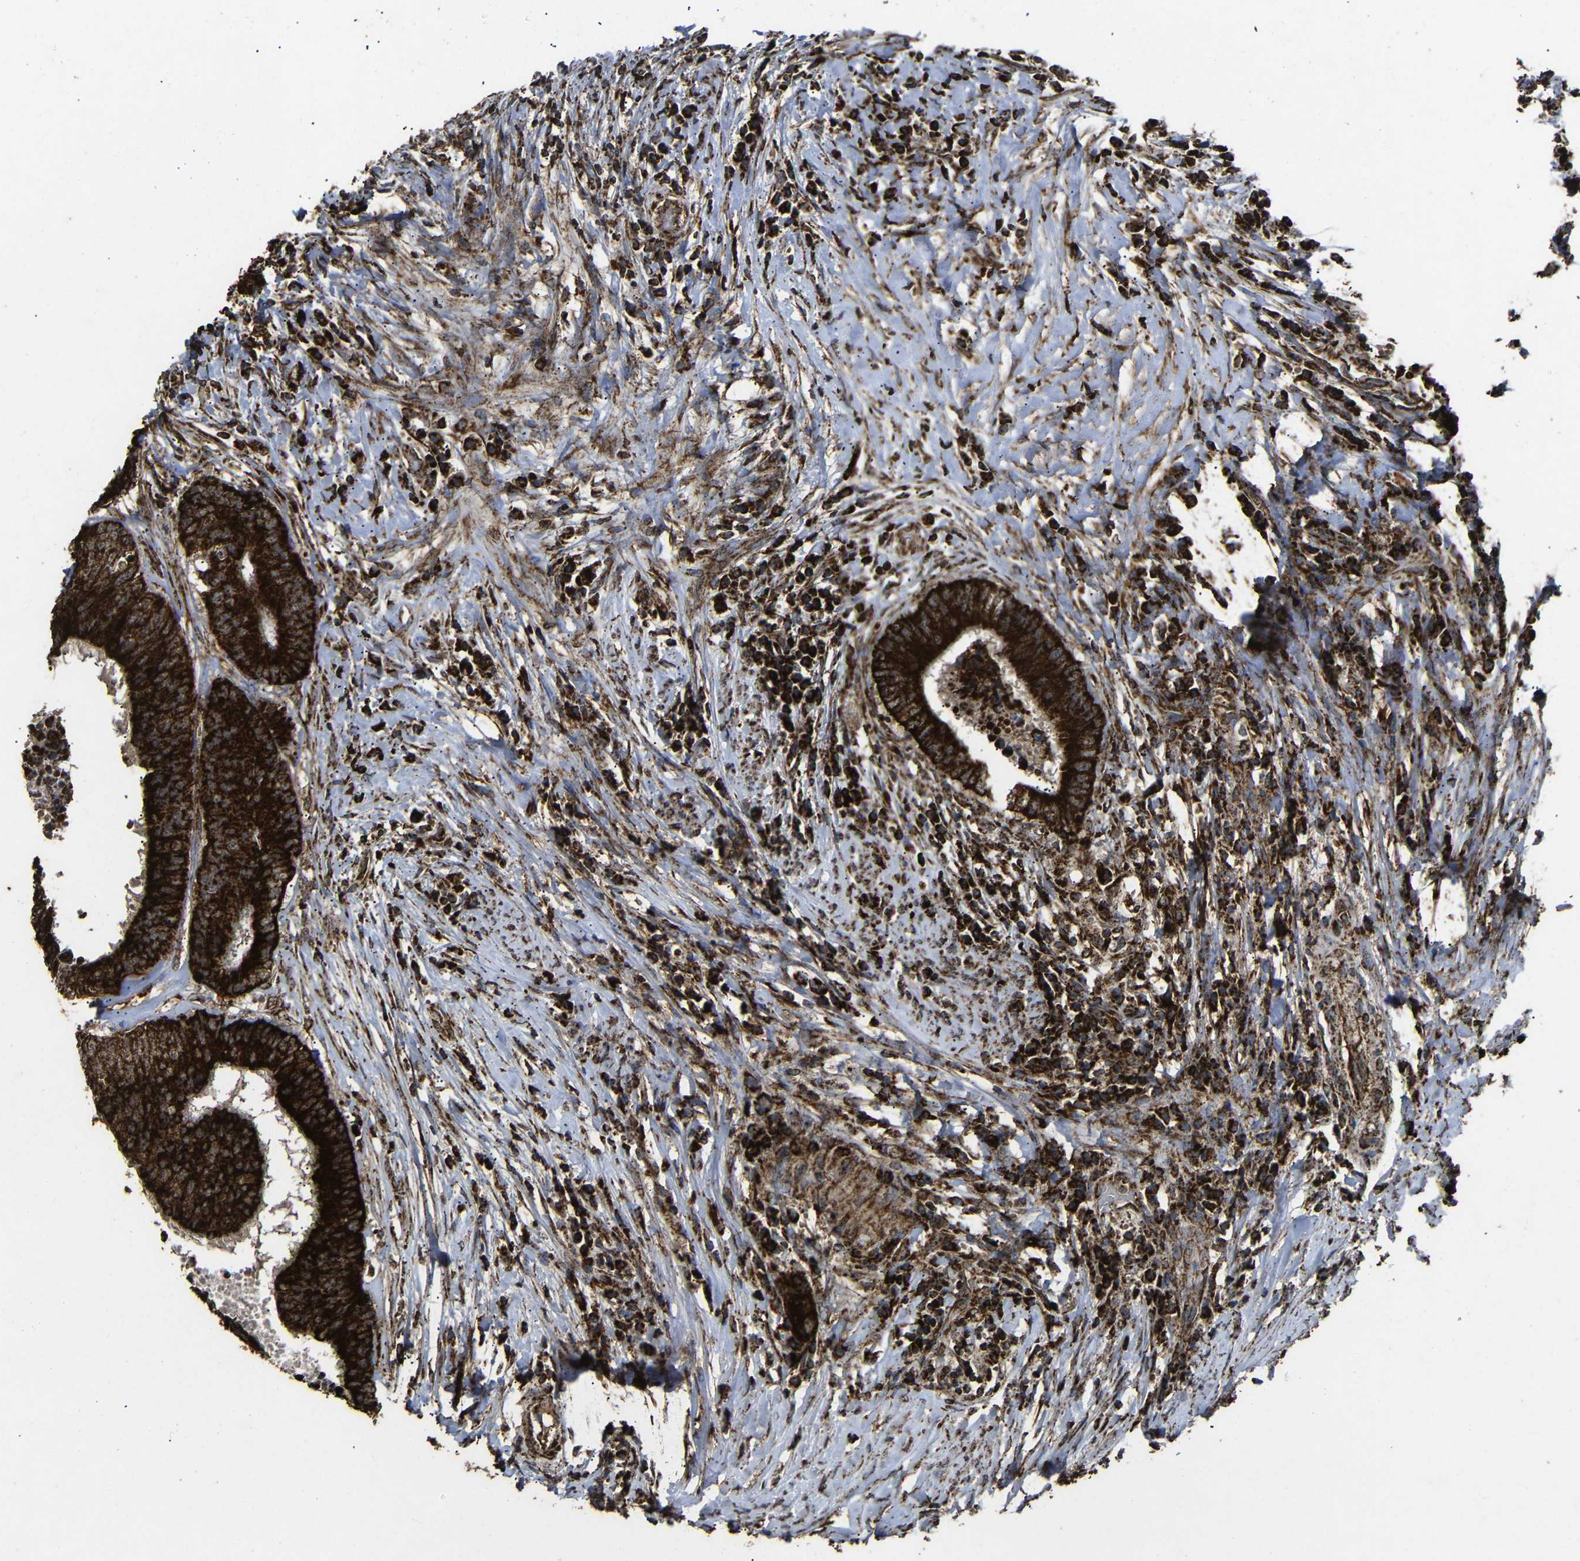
{"staining": {"intensity": "strong", "quantity": ">75%", "location": "cytoplasmic/membranous"}, "tissue": "colorectal cancer", "cell_type": "Tumor cells", "image_type": "cancer", "snomed": [{"axis": "morphology", "description": "Adenocarcinoma, NOS"}, {"axis": "topography", "description": "Rectum"}], "caption": "Adenocarcinoma (colorectal) stained with a brown dye shows strong cytoplasmic/membranous positive positivity in approximately >75% of tumor cells.", "gene": "ATP5F1A", "patient": {"sex": "male", "age": 72}}